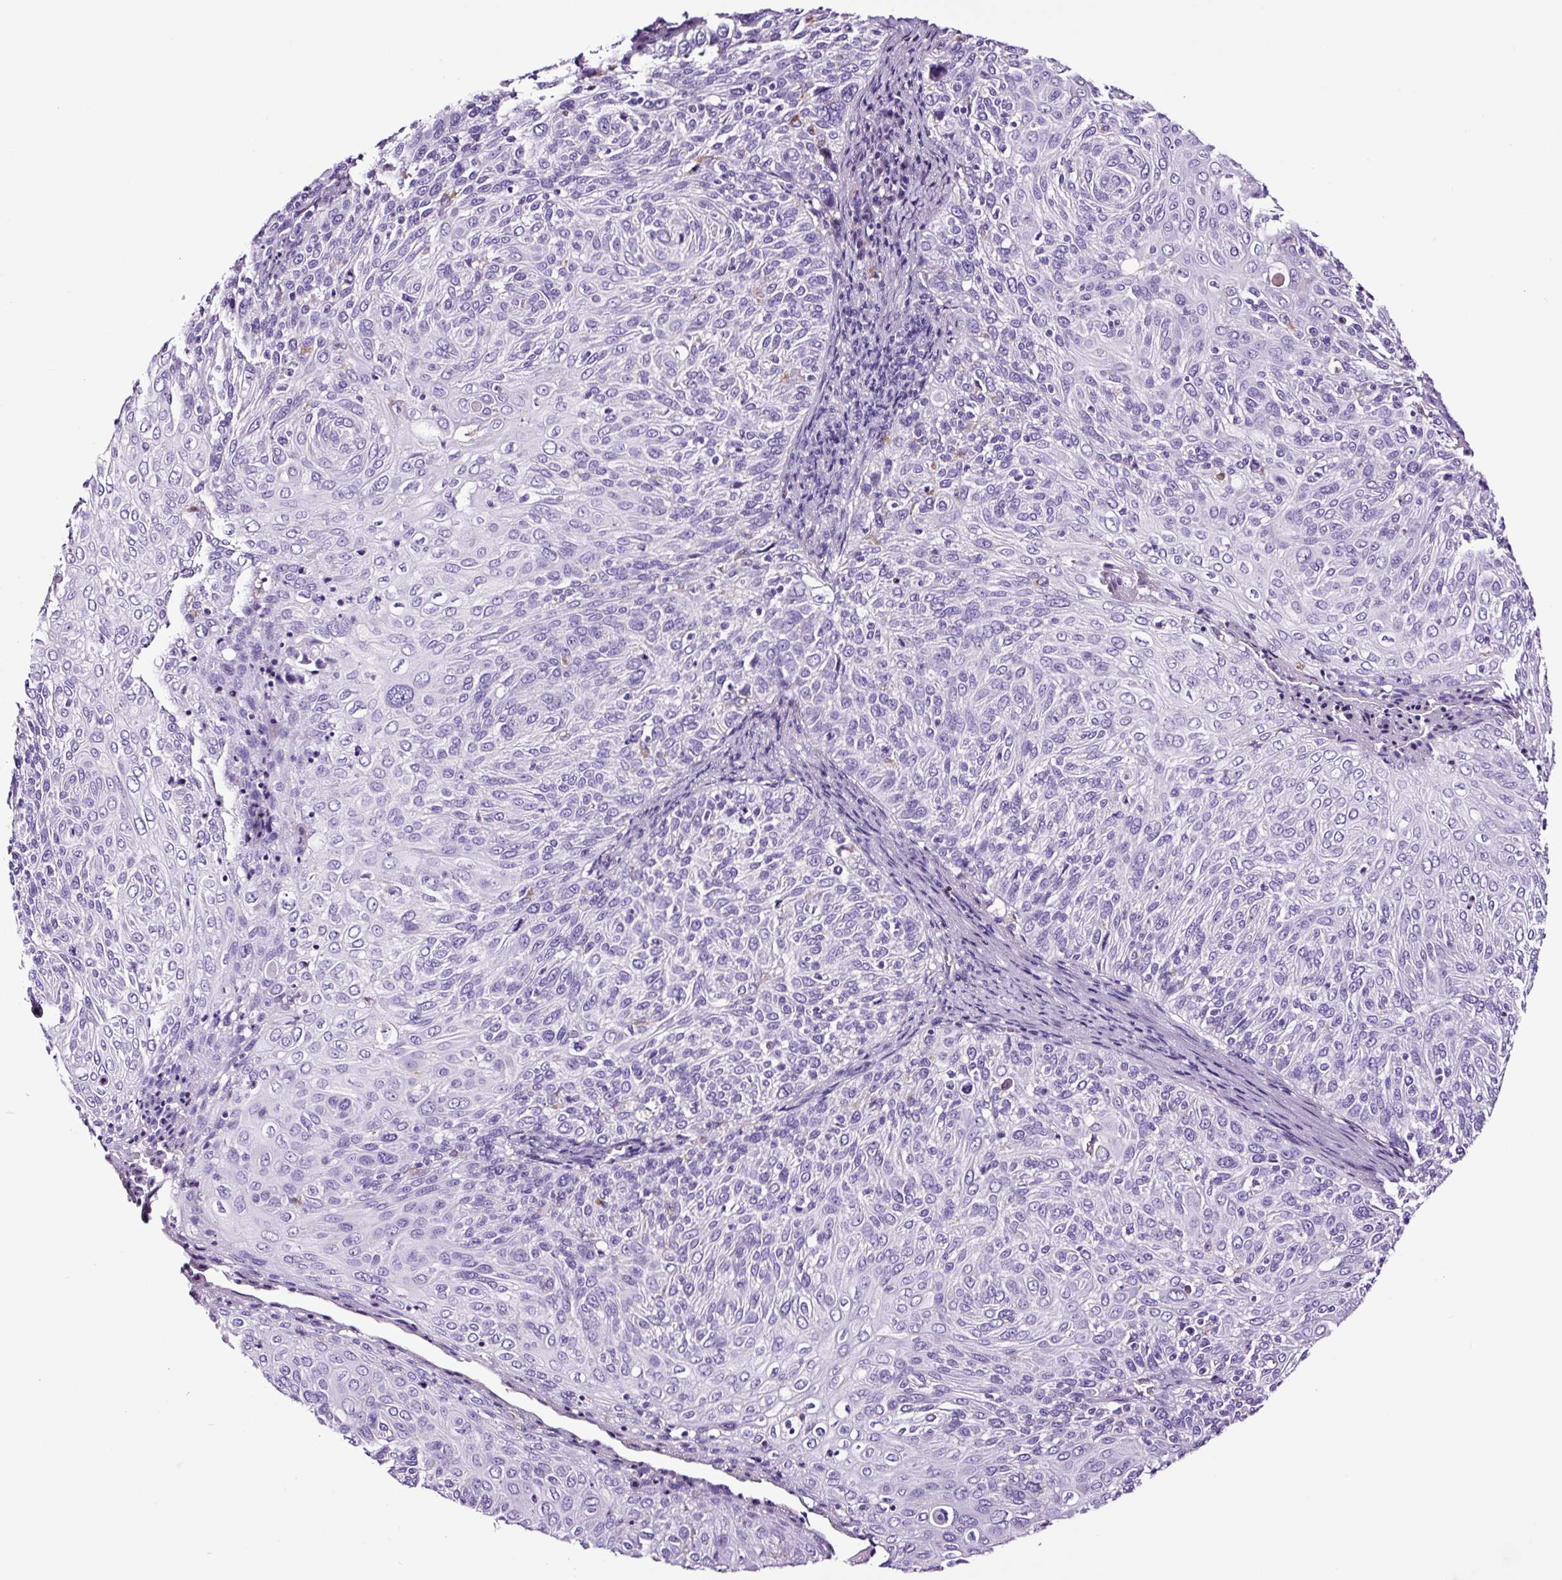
{"staining": {"intensity": "negative", "quantity": "none", "location": "none"}, "tissue": "cervical cancer", "cell_type": "Tumor cells", "image_type": "cancer", "snomed": [{"axis": "morphology", "description": "Squamous cell carcinoma, NOS"}, {"axis": "topography", "description": "Cervix"}], "caption": "IHC micrograph of human cervical cancer stained for a protein (brown), which displays no expression in tumor cells.", "gene": "FBXL7", "patient": {"sex": "female", "age": 31}}